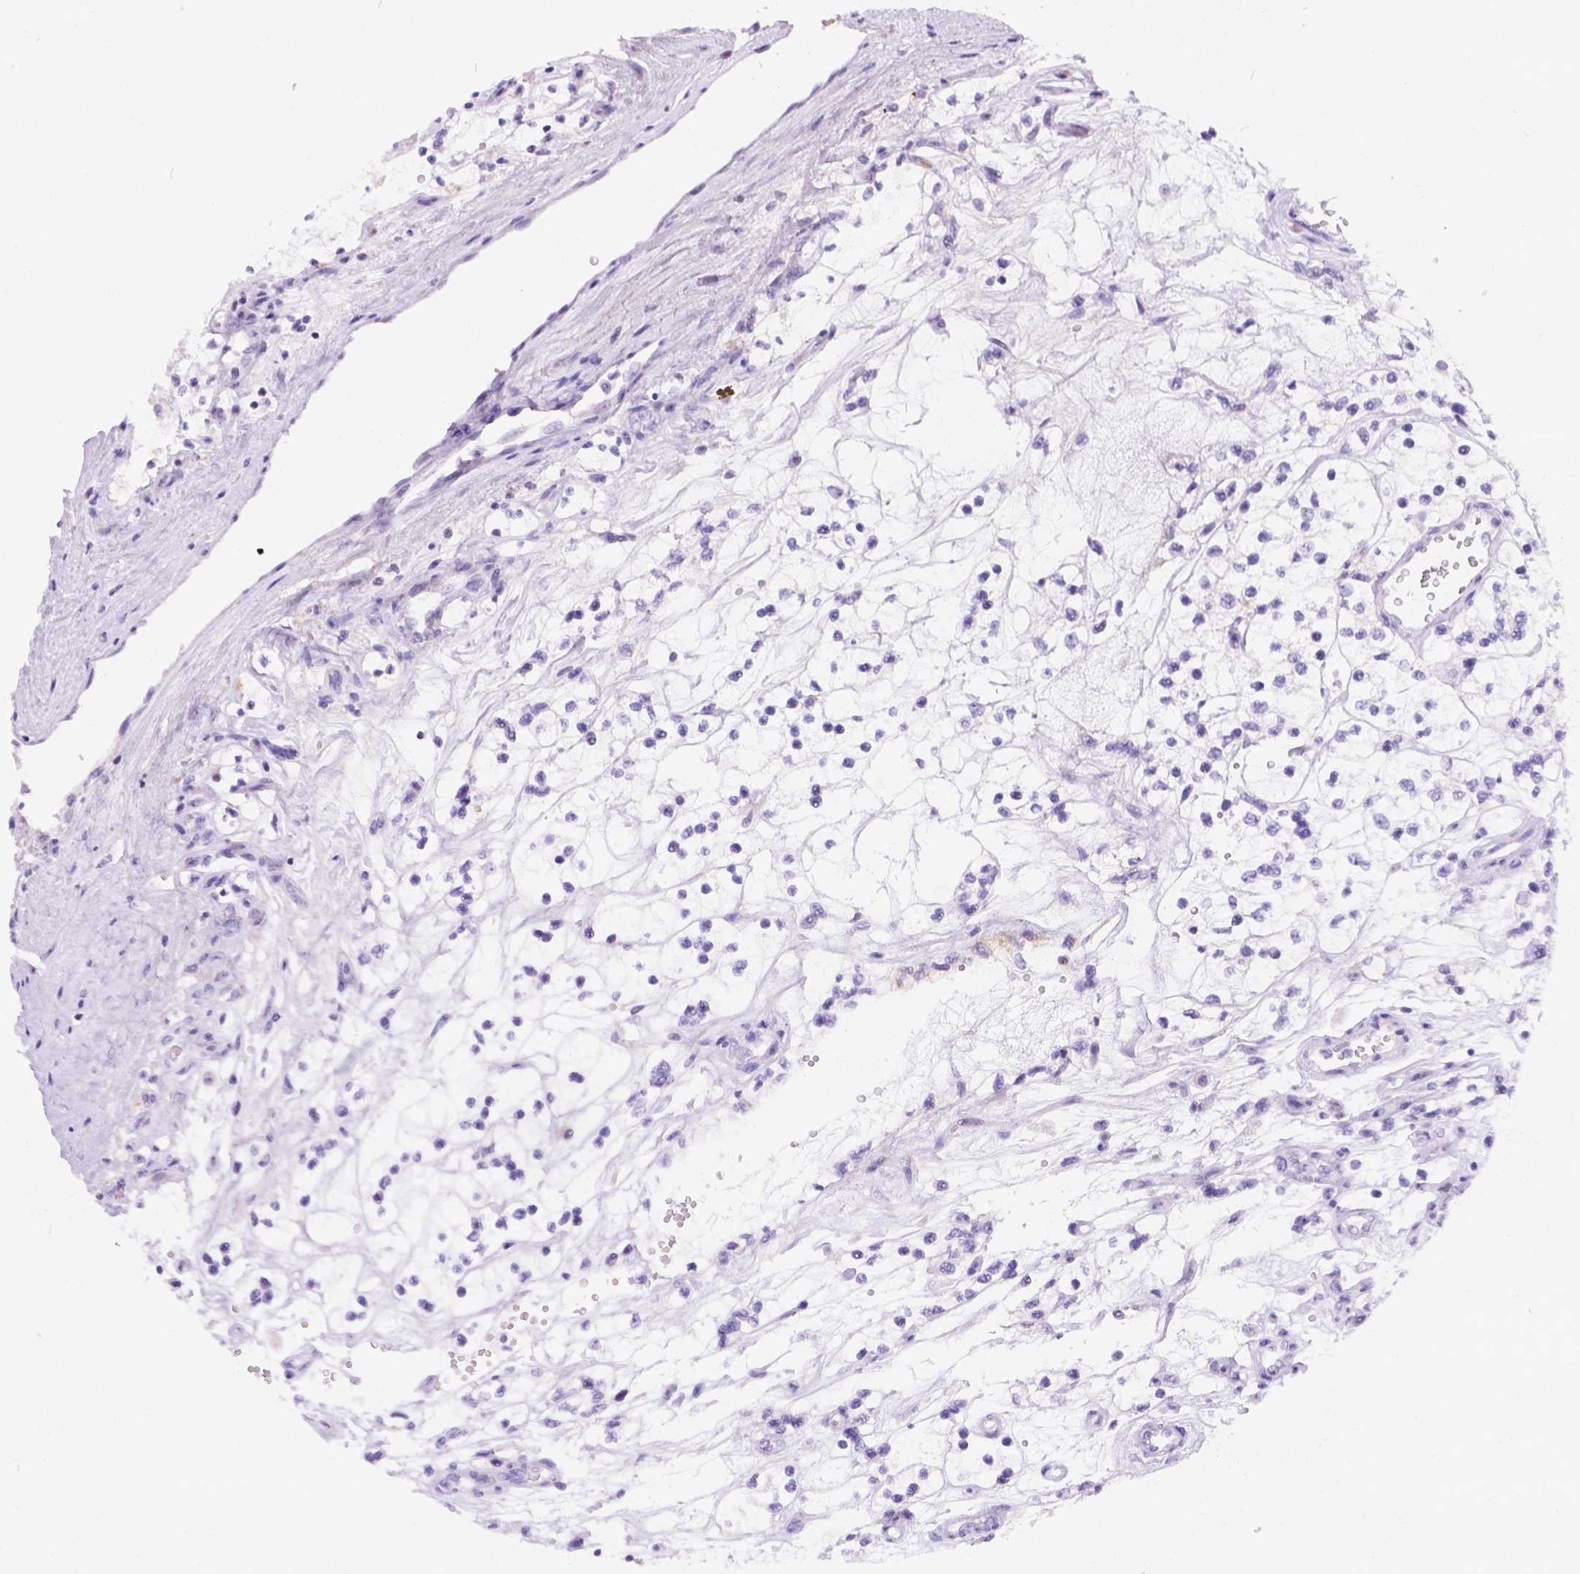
{"staining": {"intensity": "negative", "quantity": "none", "location": "none"}, "tissue": "renal cancer", "cell_type": "Tumor cells", "image_type": "cancer", "snomed": [{"axis": "morphology", "description": "Adenocarcinoma, NOS"}, {"axis": "topography", "description": "Kidney"}], "caption": "An immunohistochemistry image of adenocarcinoma (renal) is shown. There is no staining in tumor cells of adenocarcinoma (renal).", "gene": "DMWD", "patient": {"sex": "female", "age": 69}}